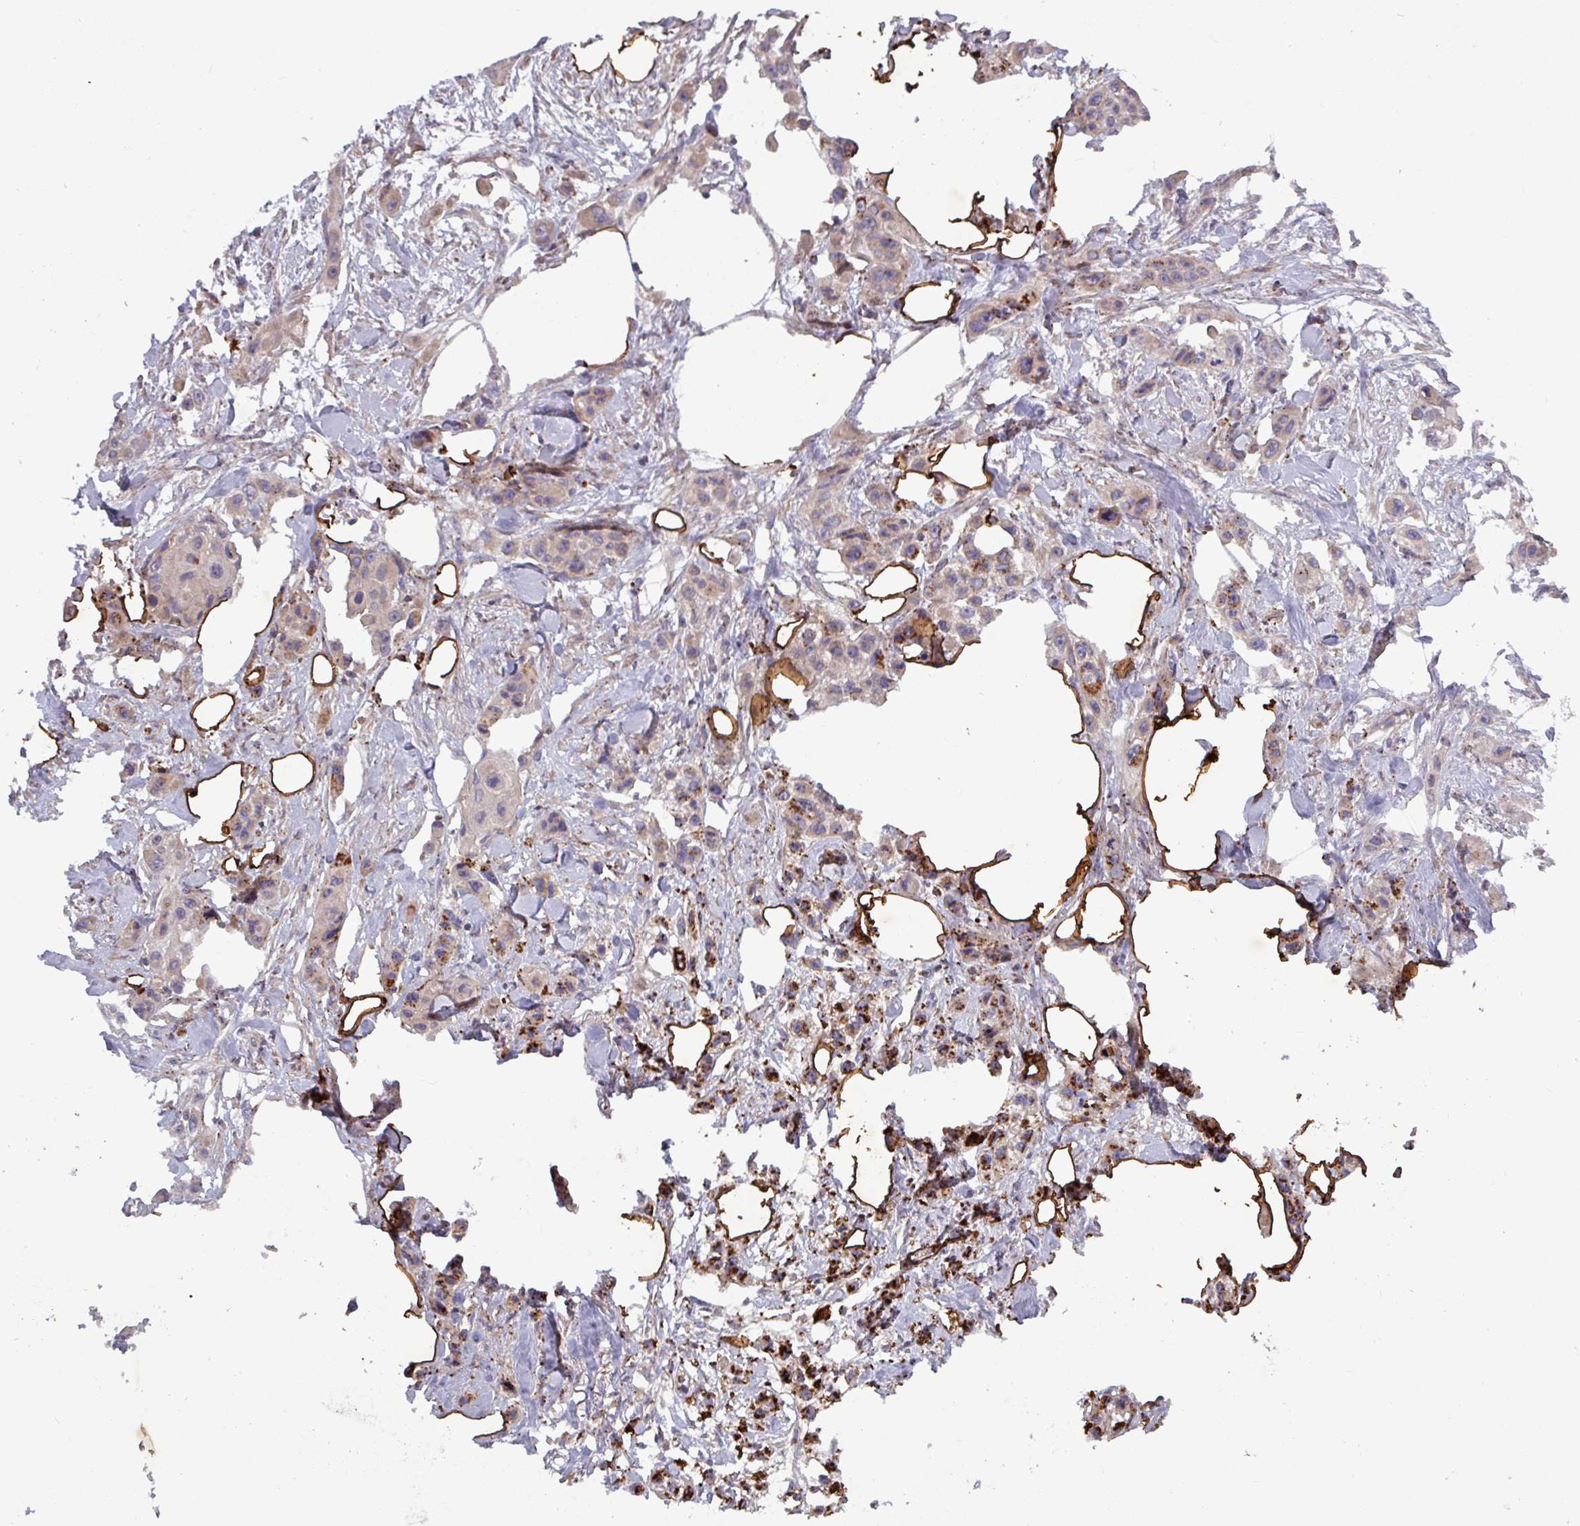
{"staining": {"intensity": "negative", "quantity": "none", "location": "none"}, "tissue": "skin cancer", "cell_type": "Tumor cells", "image_type": "cancer", "snomed": [{"axis": "morphology", "description": "Squamous cell carcinoma, NOS"}, {"axis": "topography", "description": "Skin"}], "caption": "There is no significant staining in tumor cells of skin squamous cell carcinoma. (DAB (3,3'-diaminobenzidine) immunohistochemistry (IHC), high magnification).", "gene": "PLIN2", "patient": {"sex": "male", "age": 63}}